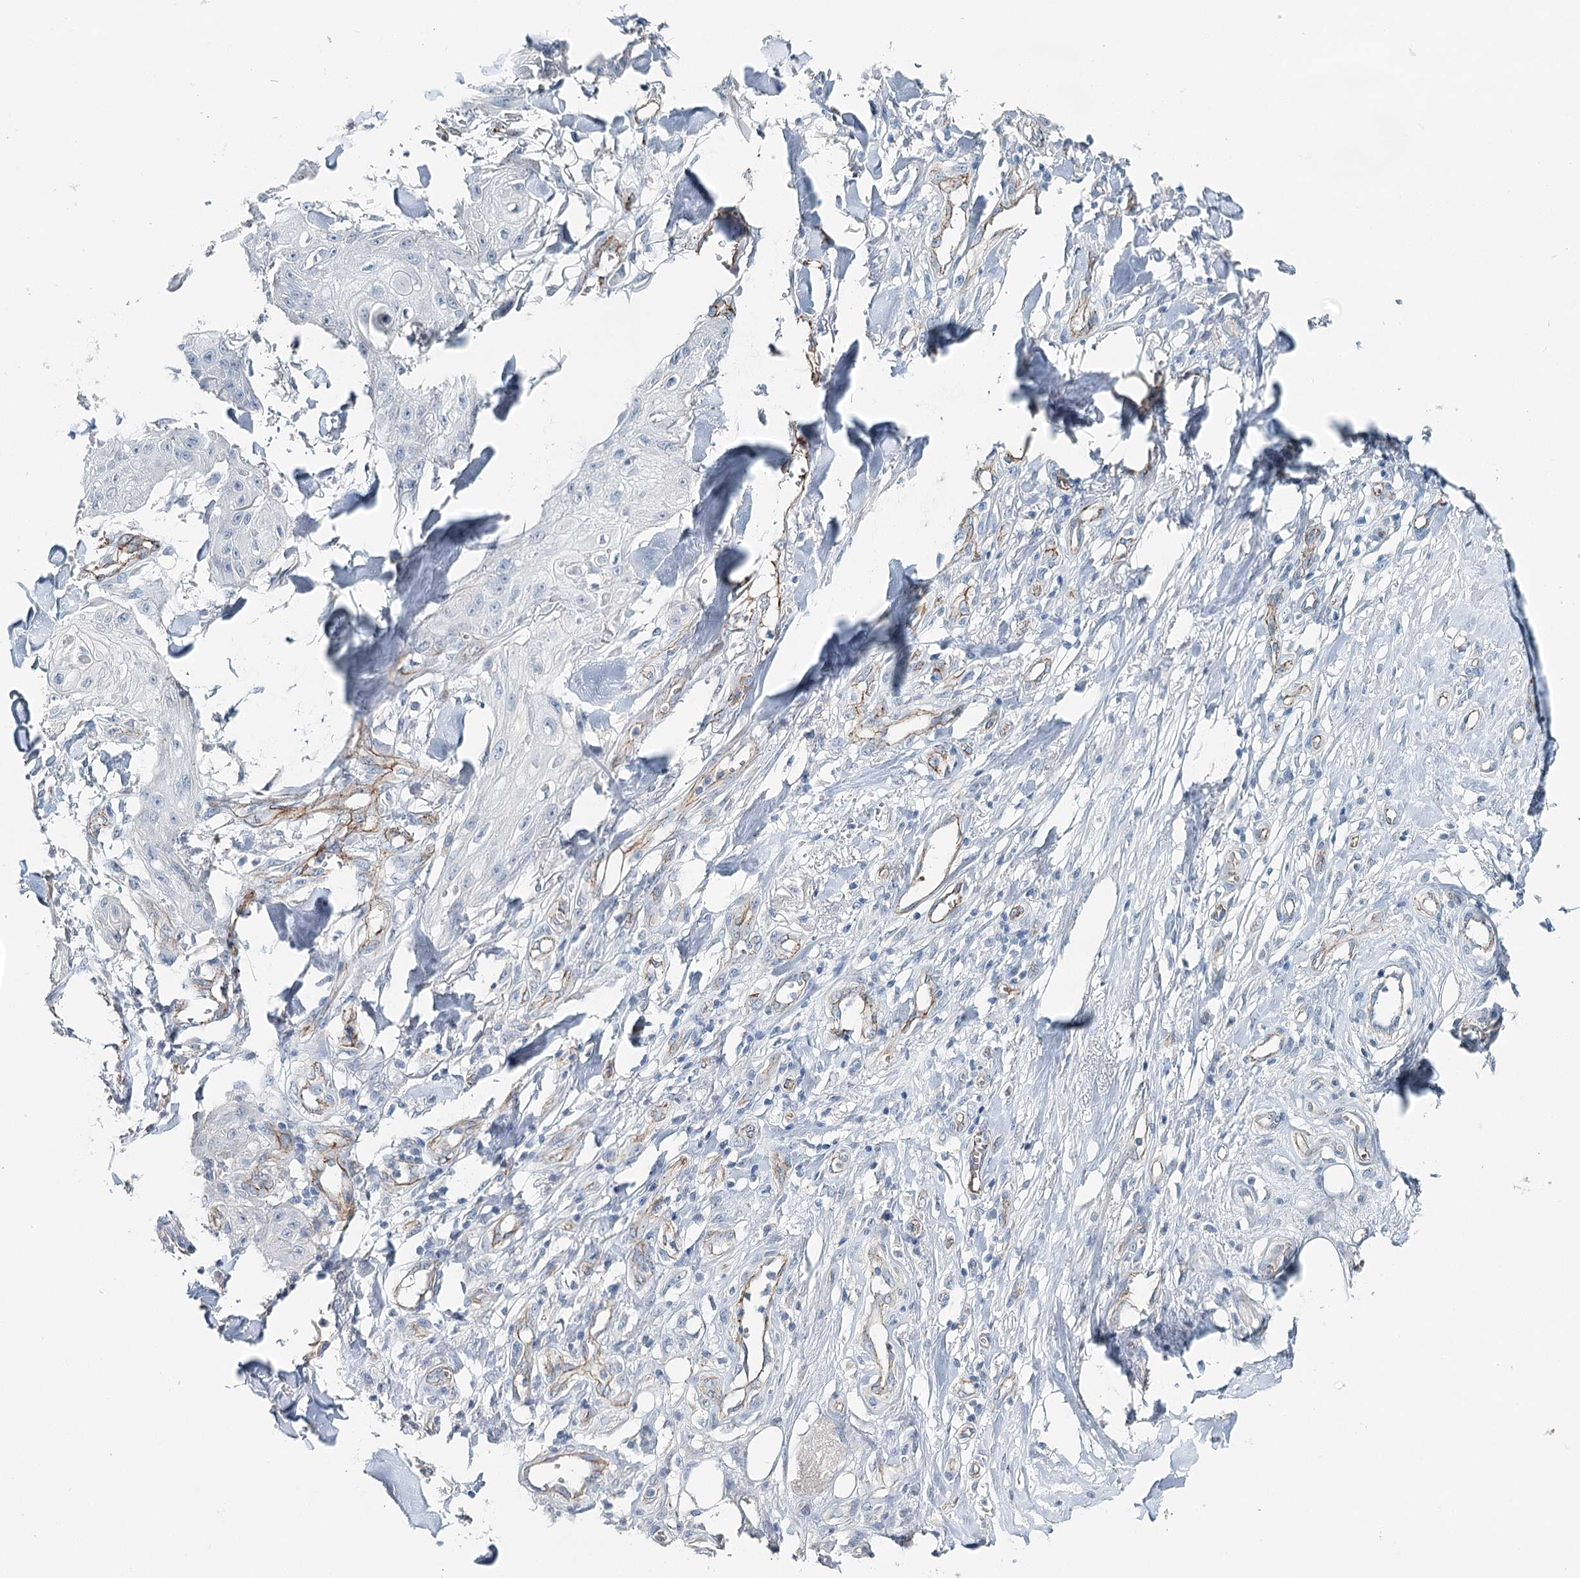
{"staining": {"intensity": "negative", "quantity": "none", "location": "none"}, "tissue": "skin cancer", "cell_type": "Tumor cells", "image_type": "cancer", "snomed": [{"axis": "morphology", "description": "Squamous cell carcinoma, NOS"}, {"axis": "topography", "description": "Skin"}], "caption": "Immunohistochemistry (IHC) of skin cancer (squamous cell carcinoma) reveals no staining in tumor cells. (Stains: DAB IHC with hematoxylin counter stain, Microscopy: brightfield microscopy at high magnification).", "gene": "SYNPO", "patient": {"sex": "male", "age": 74}}